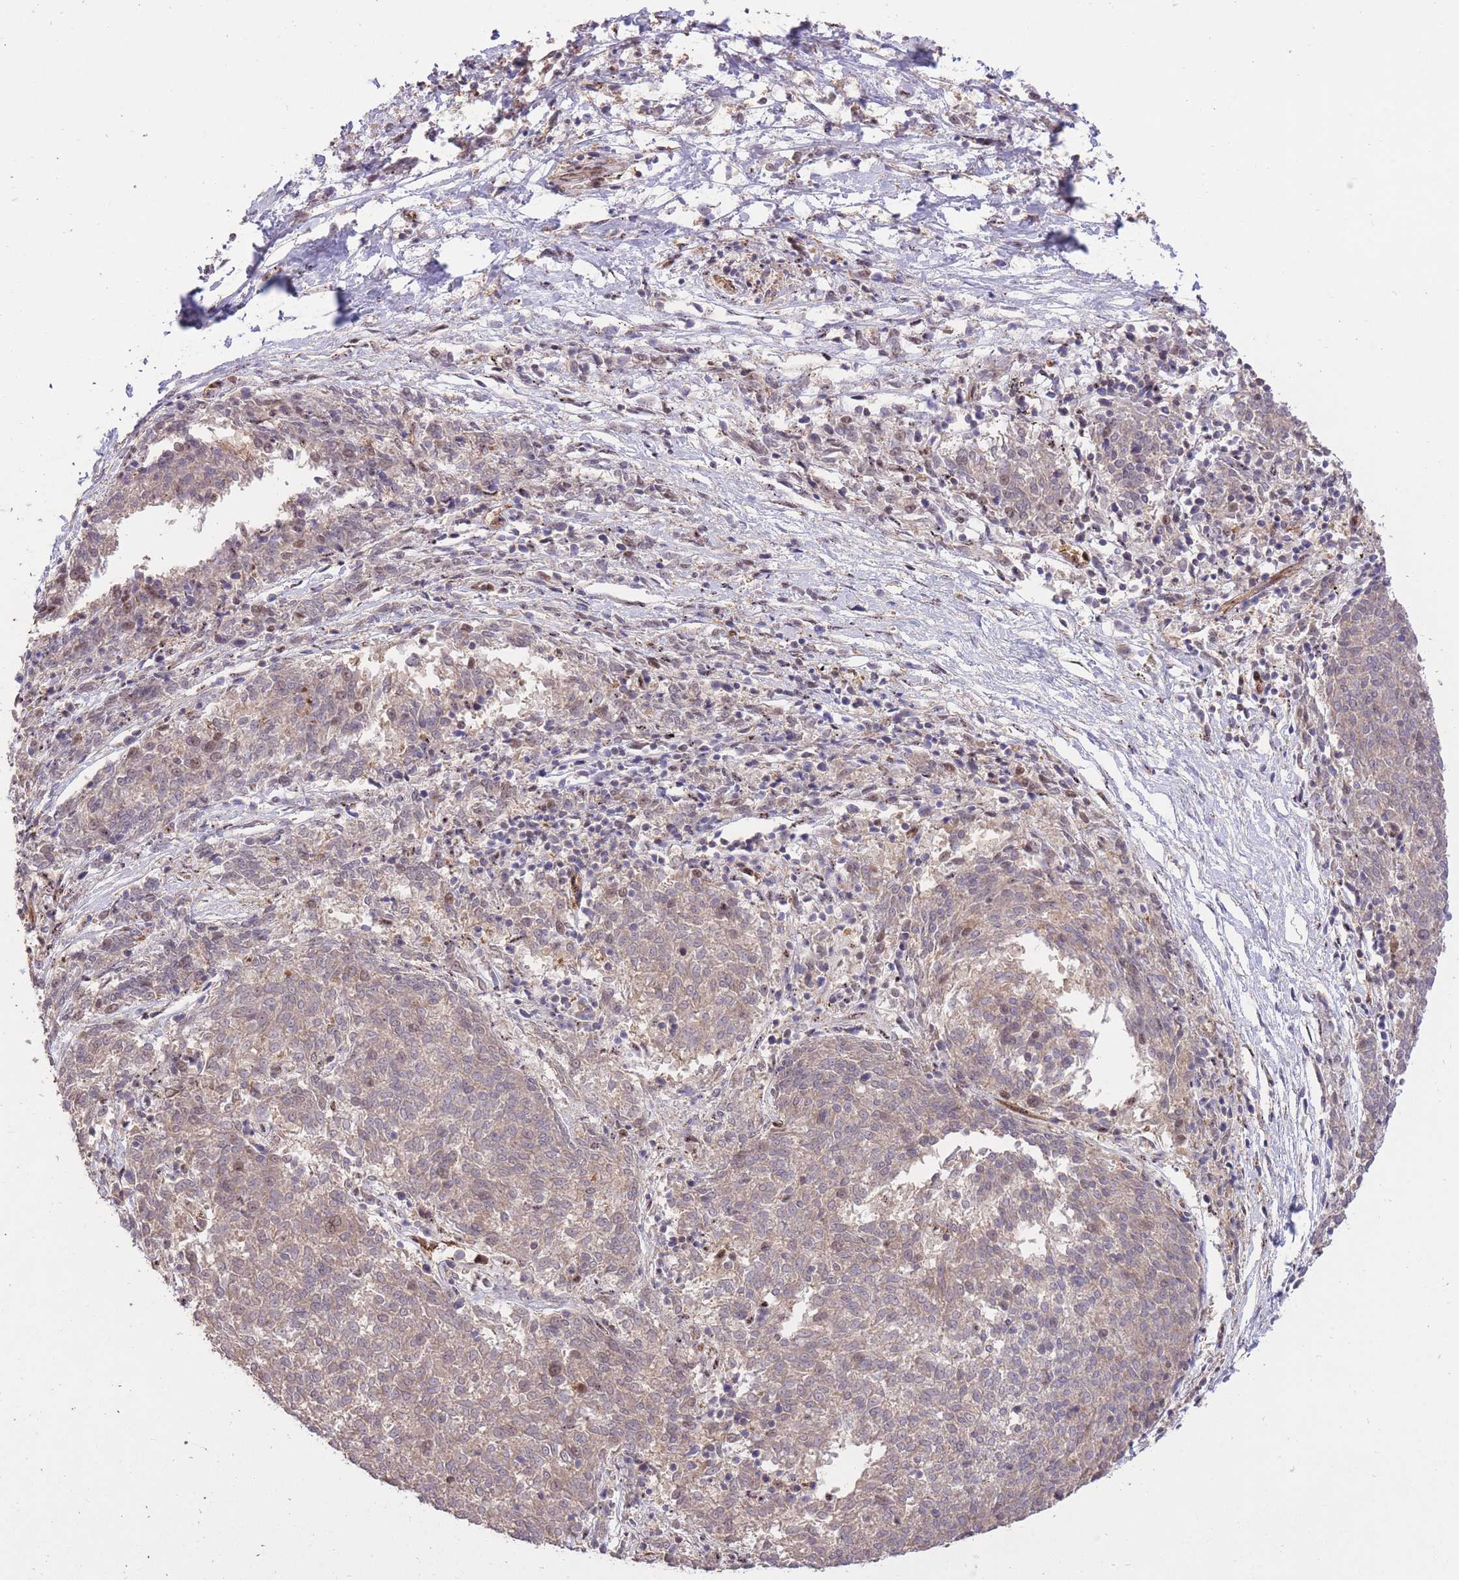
{"staining": {"intensity": "negative", "quantity": "none", "location": "none"}, "tissue": "melanoma", "cell_type": "Tumor cells", "image_type": "cancer", "snomed": [{"axis": "morphology", "description": "Malignant melanoma, NOS"}, {"axis": "topography", "description": "Skin"}], "caption": "A high-resolution histopathology image shows immunohistochemistry (IHC) staining of malignant melanoma, which displays no significant positivity in tumor cells.", "gene": "PLD1", "patient": {"sex": "female", "age": 72}}